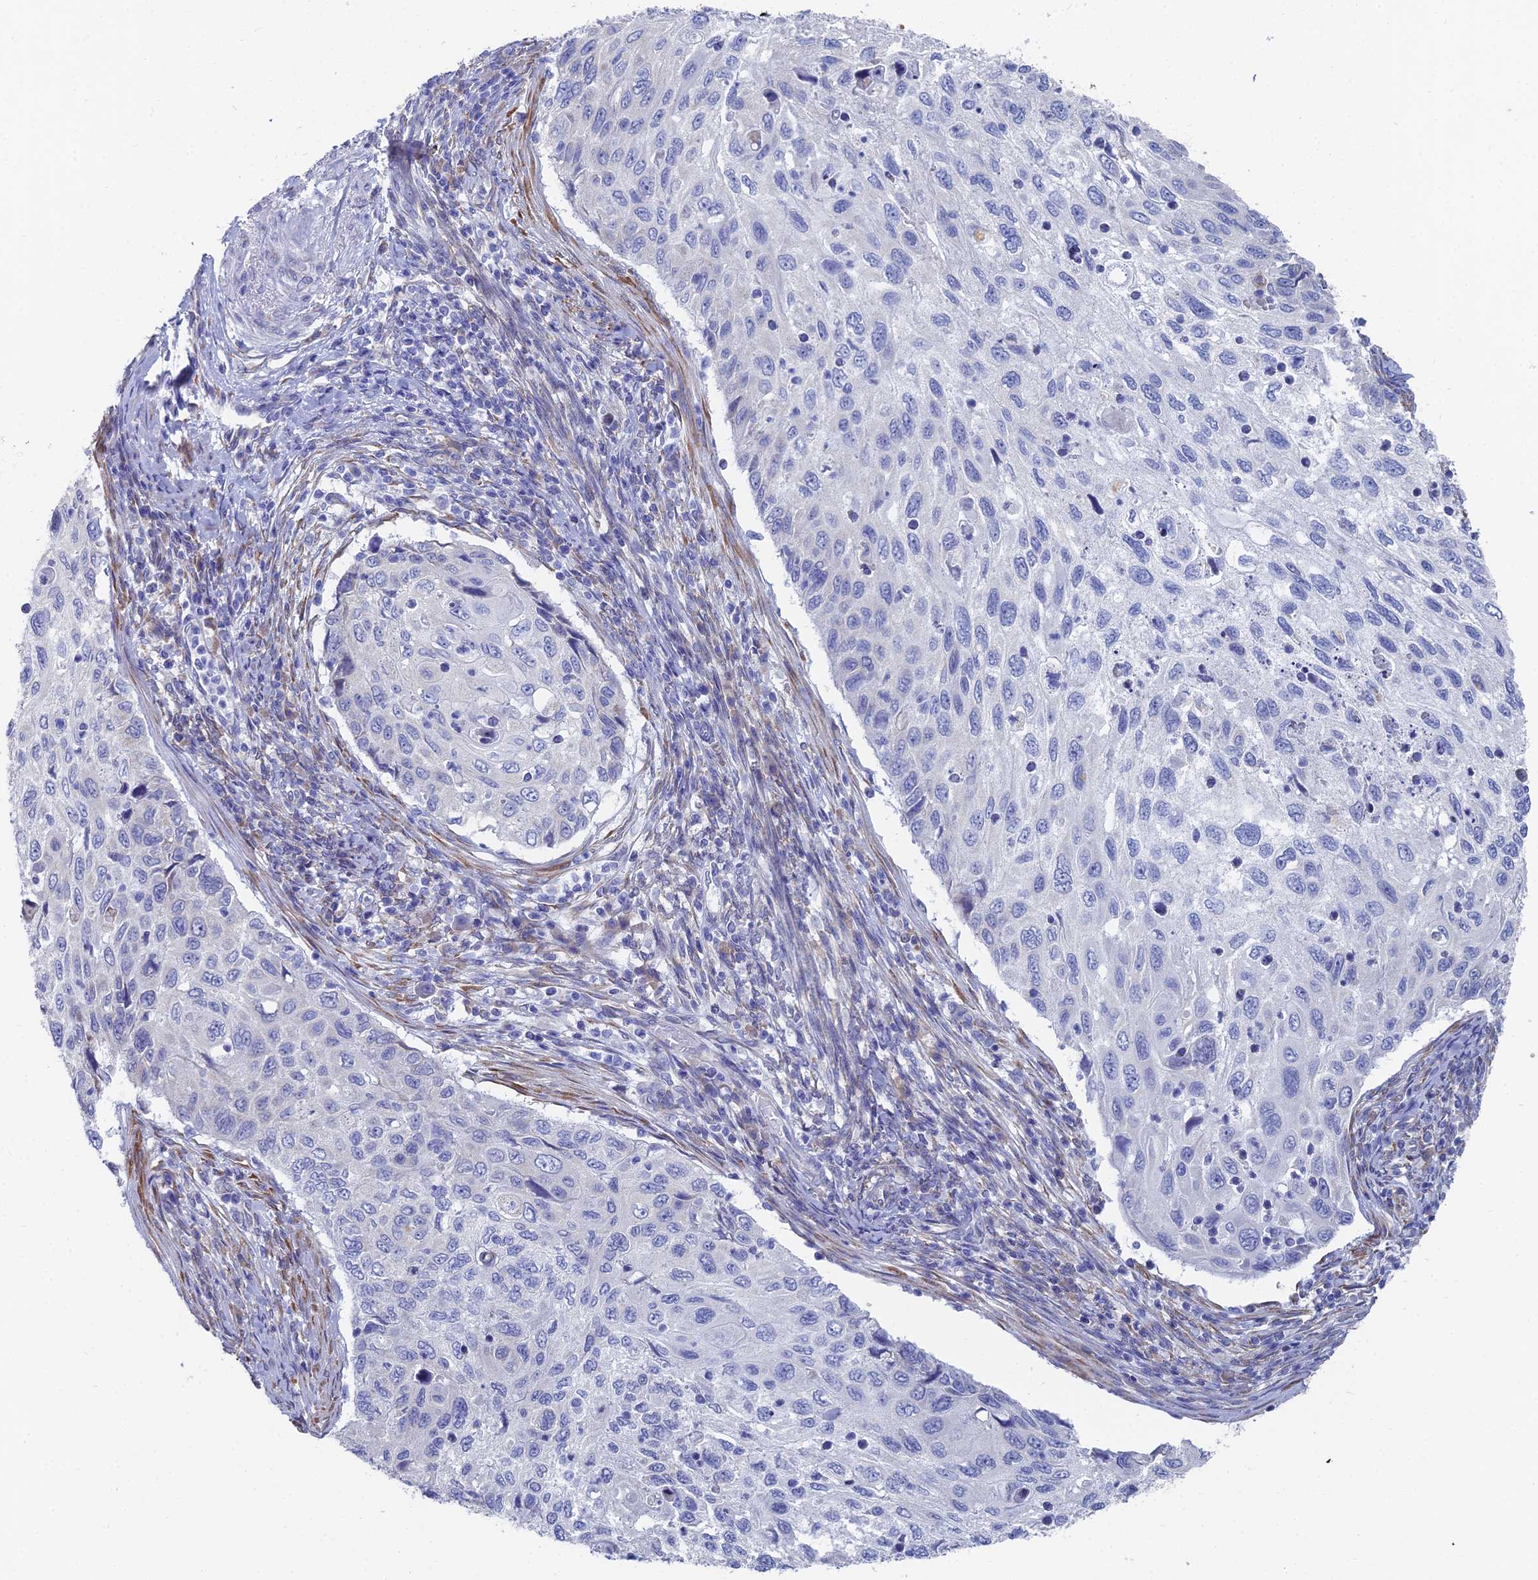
{"staining": {"intensity": "negative", "quantity": "none", "location": "none"}, "tissue": "cervical cancer", "cell_type": "Tumor cells", "image_type": "cancer", "snomed": [{"axis": "morphology", "description": "Squamous cell carcinoma, NOS"}, {"axis": "topography", "description": "Cervix"}], "caption": "Cervical cancer was stained to show a protein in brown. There is no significant expression in tumor cells. Brightfield microscopy of immunohistochemistry (IHC) stained with DAB (brown) and hematoxylin (blue), captured at high magnification.", "gene": "TNNT3", "patient": {"sex": "female", "age": 70}}